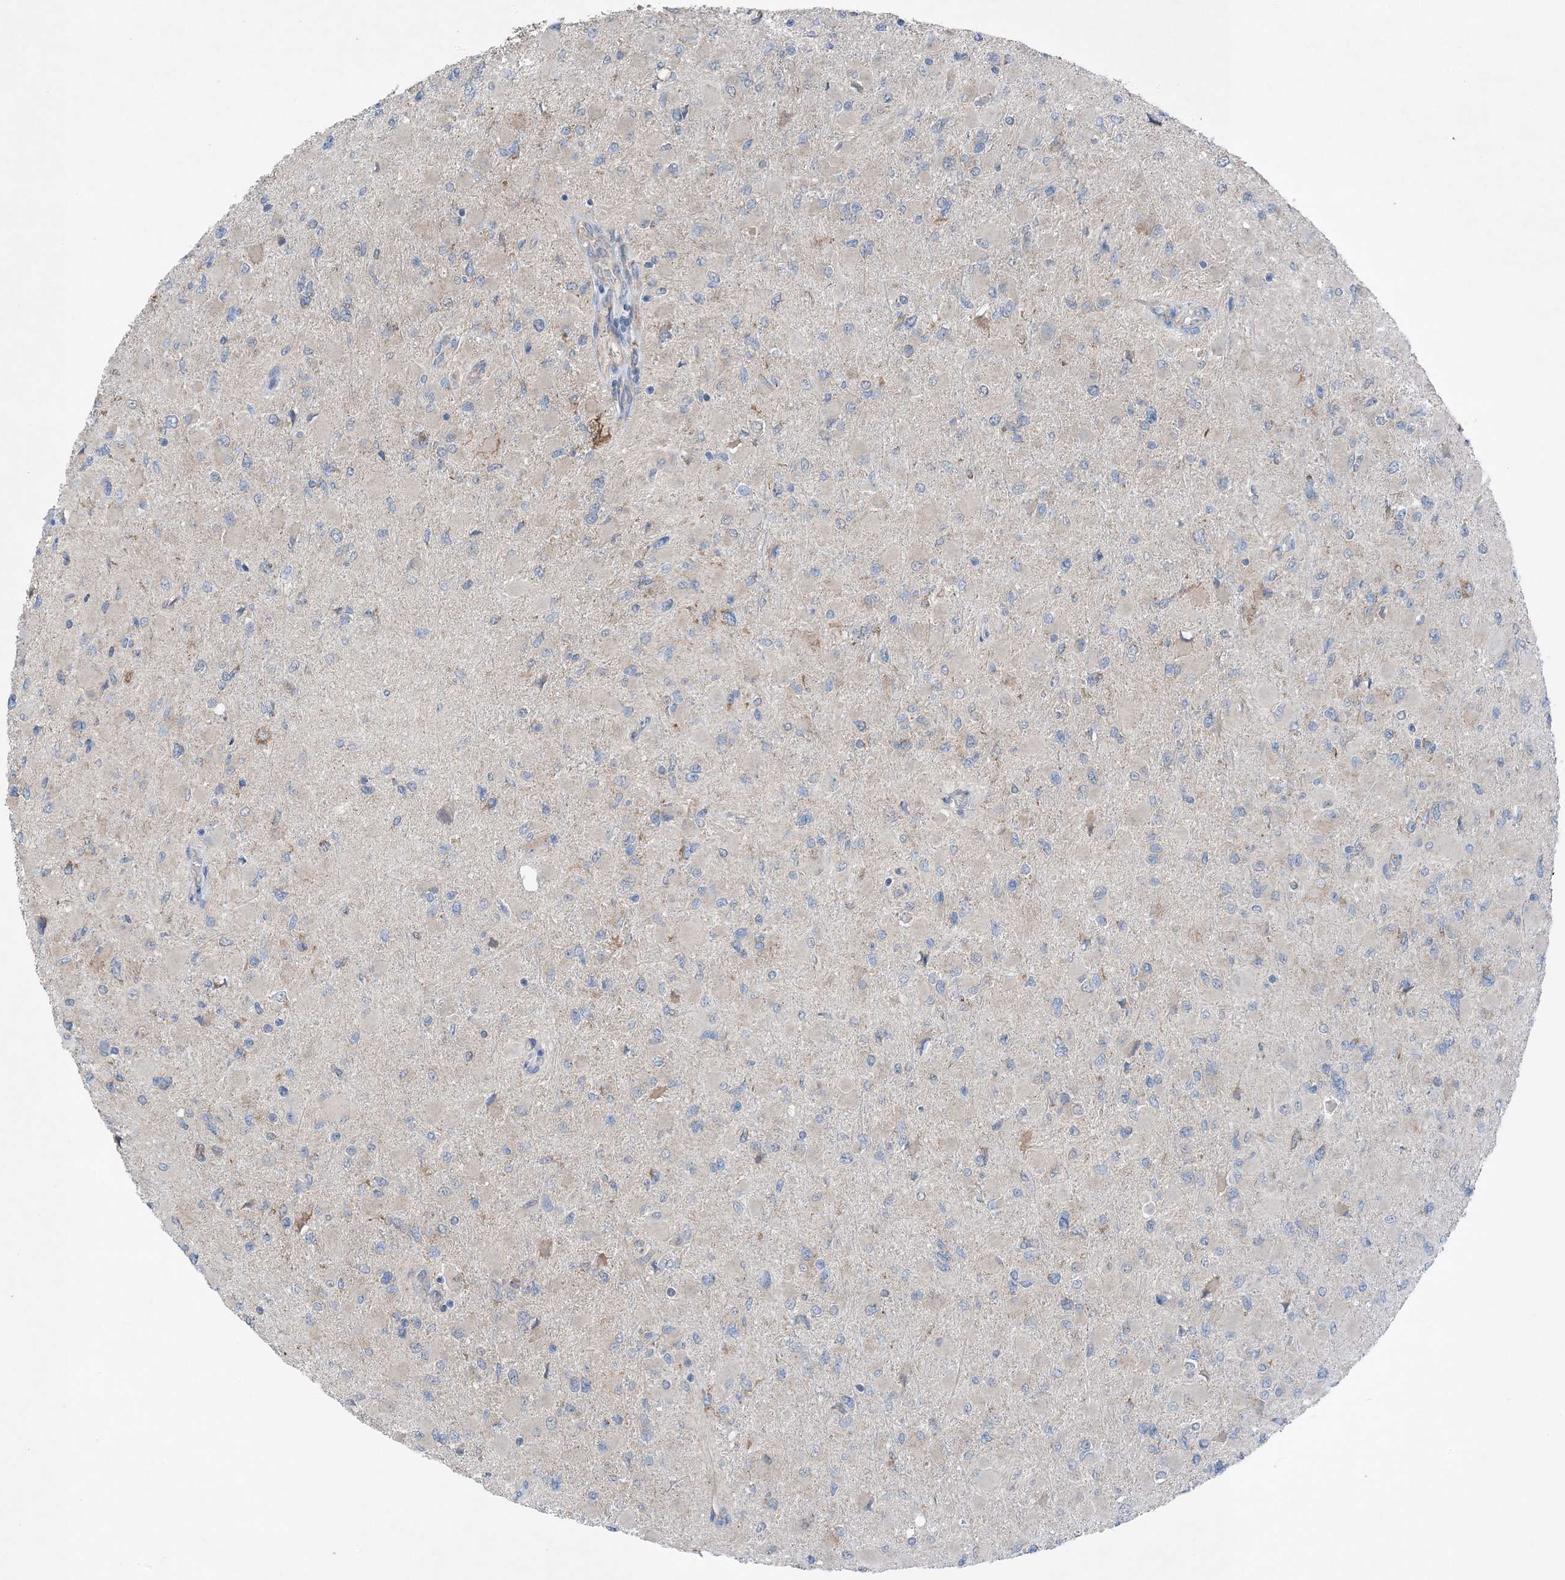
{"staining": {"intensity": "negative", "quantity": "none", "location": "none"}, "tissue": "glioma", "cell_type": "Tumor cells", "image_type": "cancer", "snomed": [{"axis": "morphology", "description": "Glioma, malignant, High grade"}, {"axis": "topography", "description": "Cerebral cortex"}], "caption": "This is a image of immunohistochemistry staining of high-grade glioma (malignant), which shows no positivity in tumor cells.", "gene": "DHX30", "patient": {"sex": "female", "age": 36}}